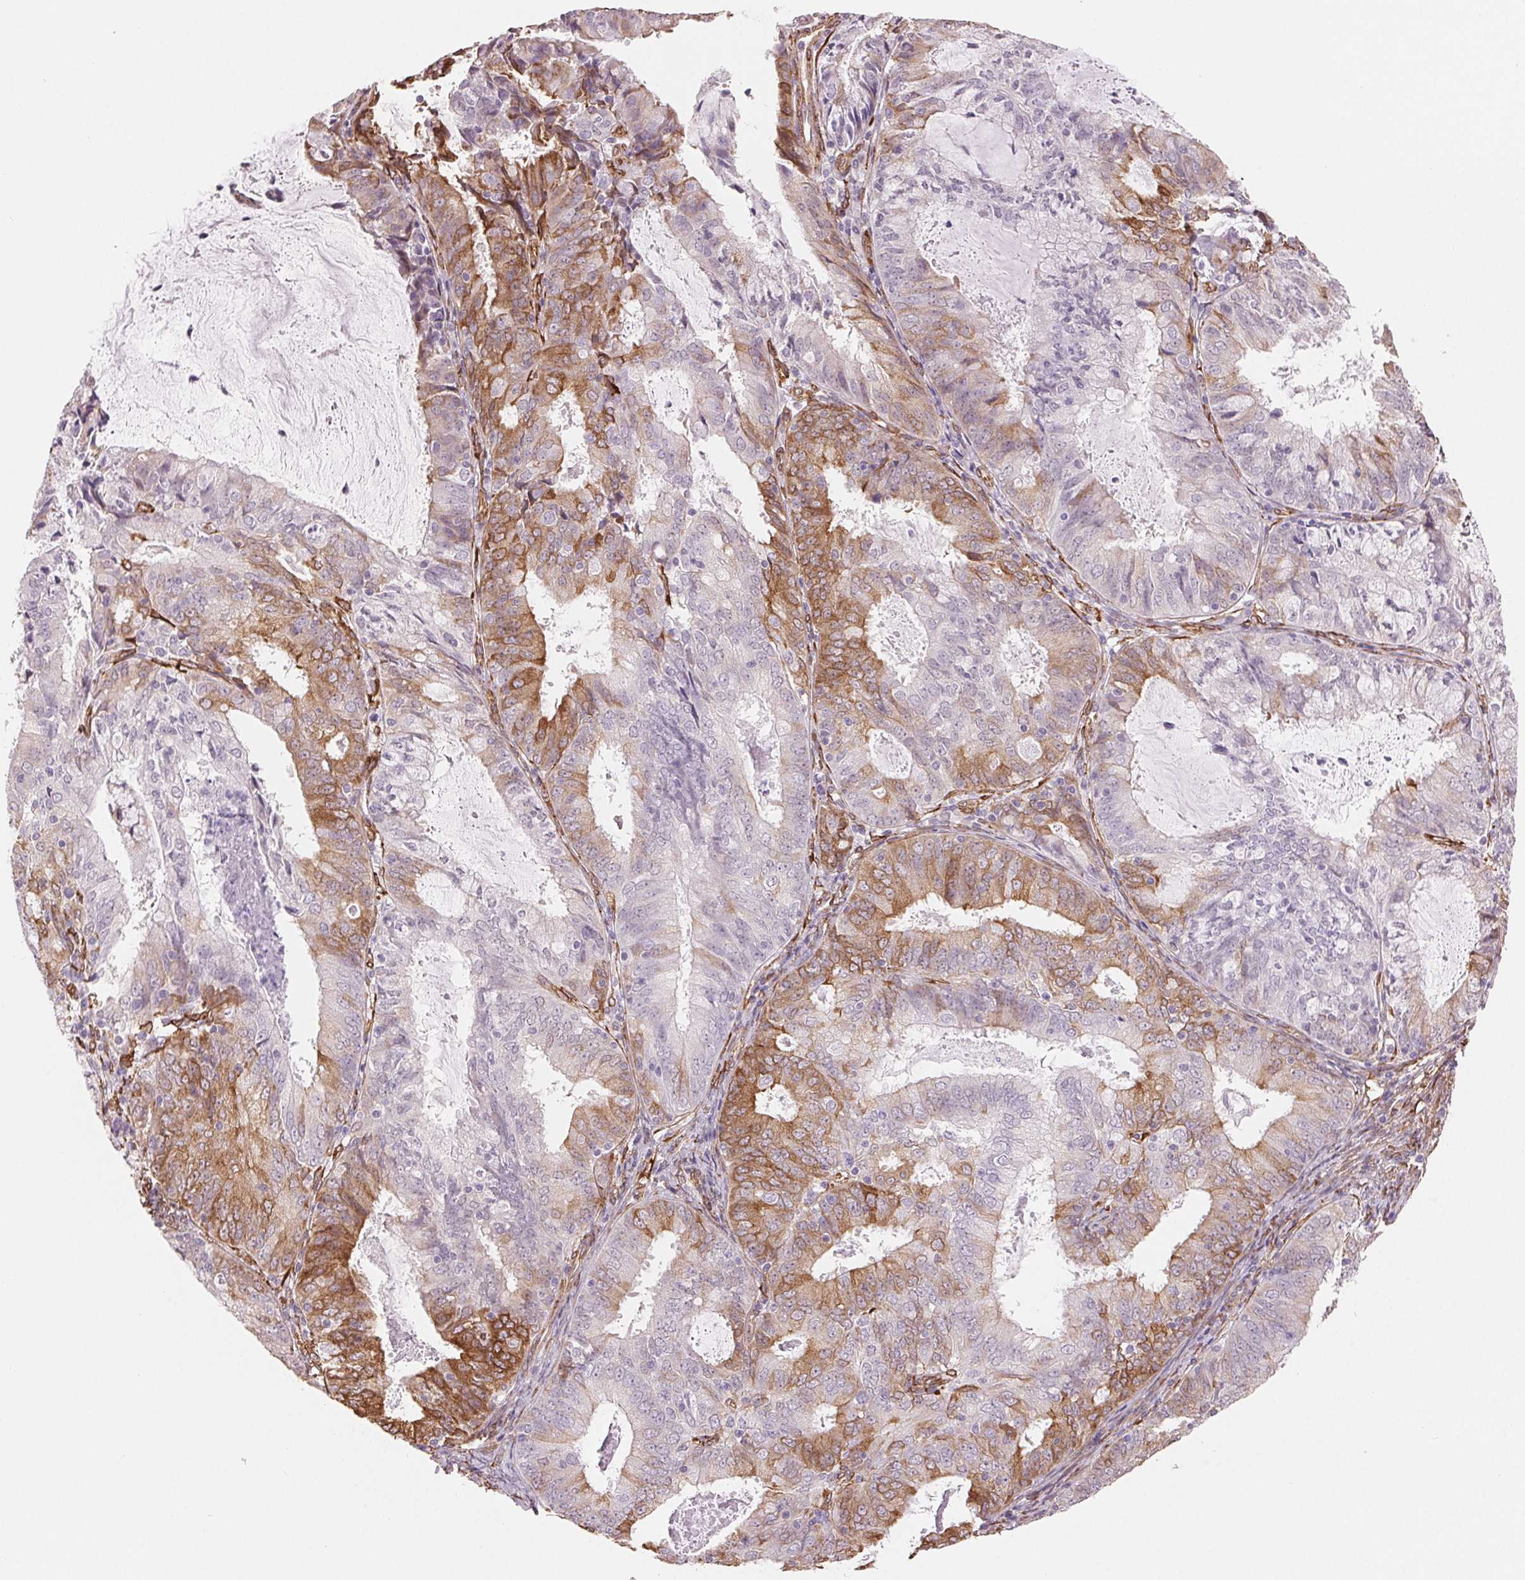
{"staining": {"intensity": "moderate", "quantity": "25%-75%", "location": "cytoplasmic/membranous"}, "tissue": "endometrial cancer", "cell_type": "Tumor cells", "image_type": "cancer", "snomed": [{"axis": "morphology", "description": "Adenocarcinoma, NOS"}, {"axis": "topography", "description": "Endometrium"}], "caption": "Immunohistochemistry of human endometrial cancer shows medium levels of moderate cytoplasmic/membranous expression in about 25%-75% of tumor cells.", "gene": "FKBP10", "patient": {"sex": "female", "age": 57}}